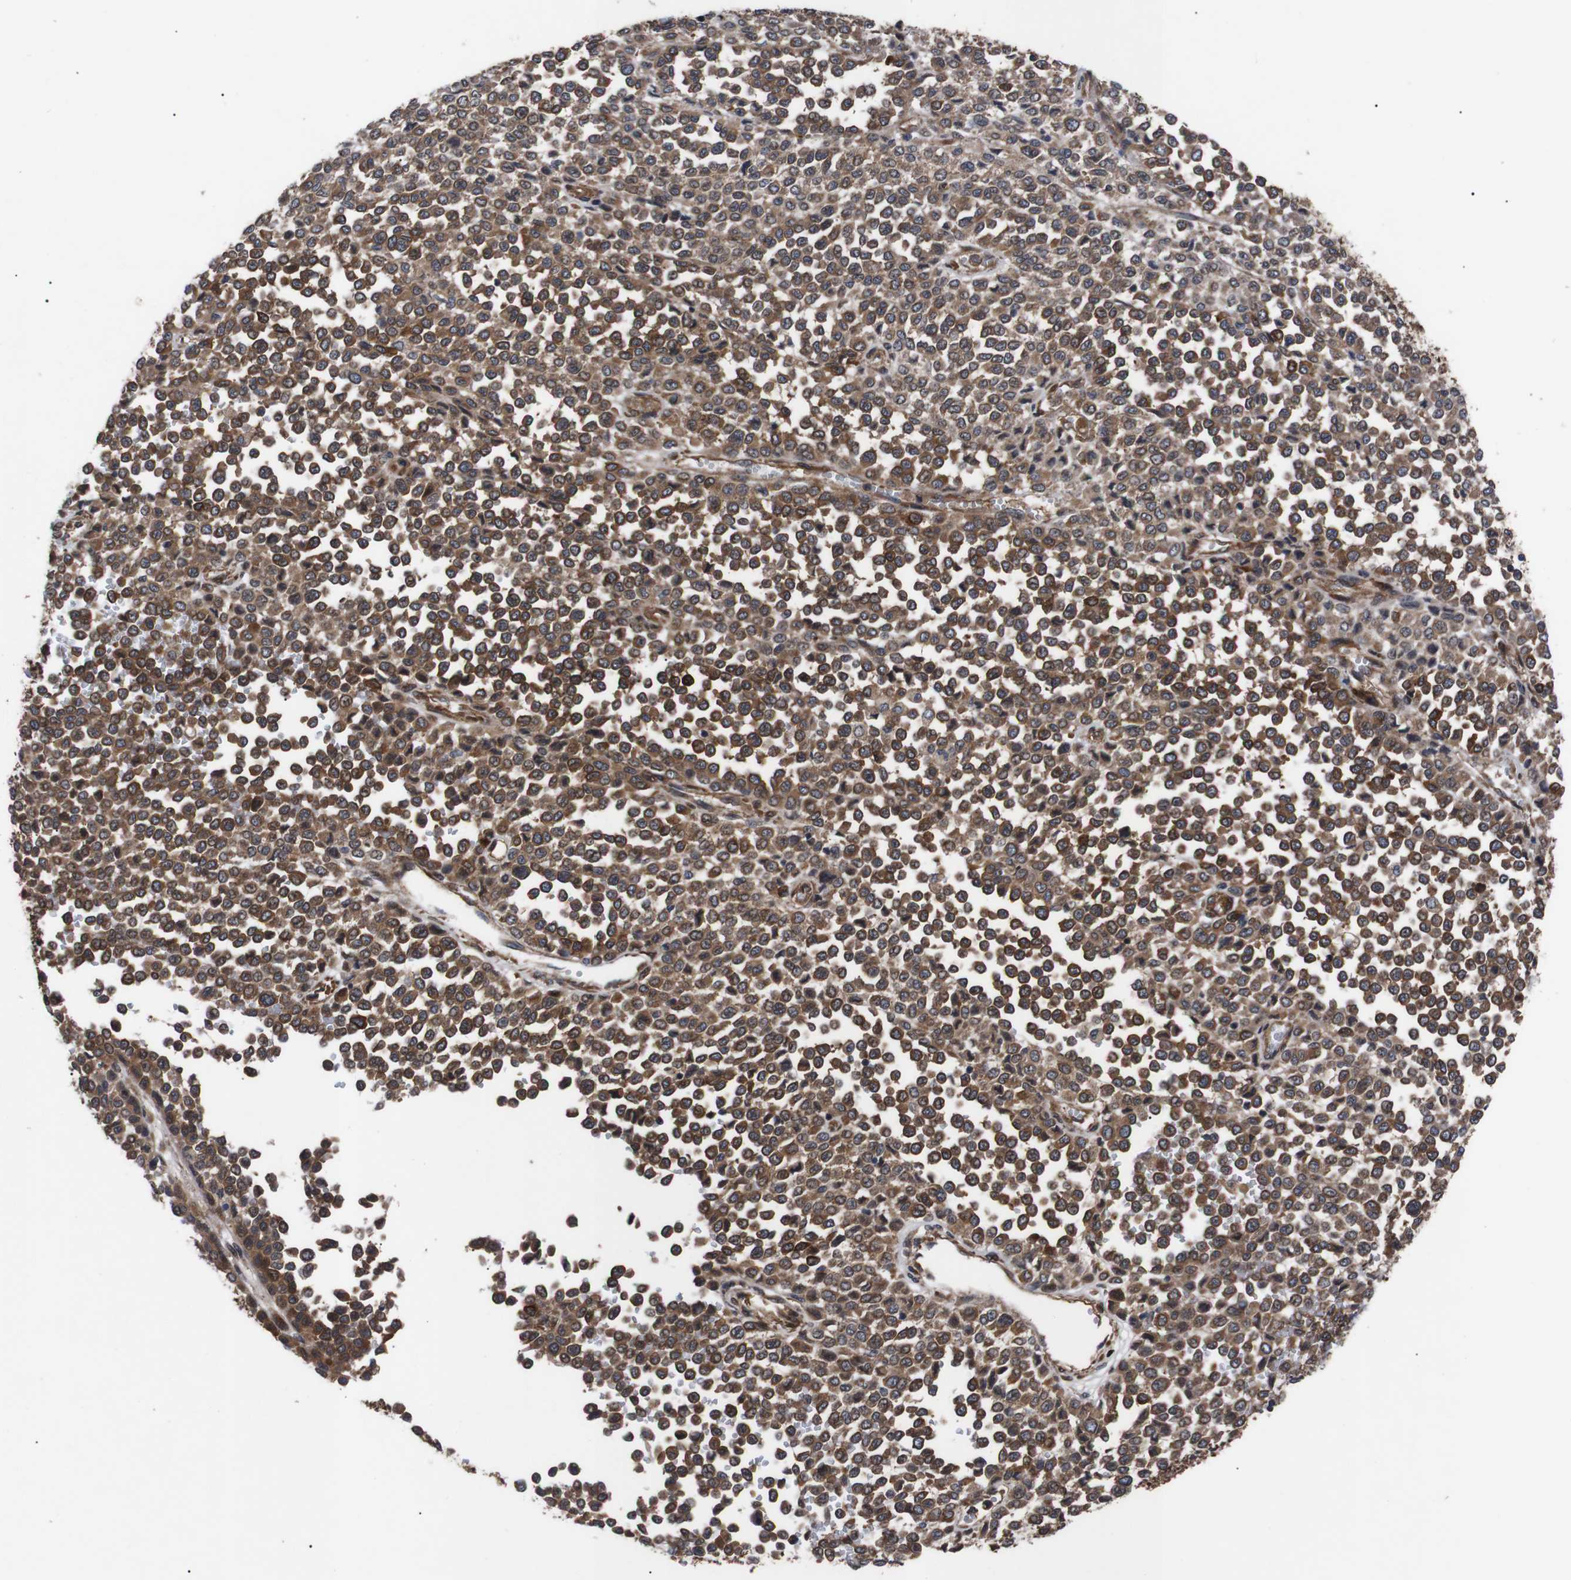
{"staining": {"intensity": "moderate", "quantity": ">75%", "location": "cytoplasmic/membranous"}, "tissue": "melanoma", "cell_type": "Tumor cells", "image_type": "cancer", "snomed": [{"axis": "morphology", "description": "Malignant melanoma, Metastatic site"}, {"axis": "topography", "description": "Pancreas"}], "caption": "This is a photomicrograph of IHC staining of melanoma, which shows moderate staining in the cytoplasmic/membranous of tumor cells.", "gene": "PAWR", "patient": {"sex": "female", "age": 30}}